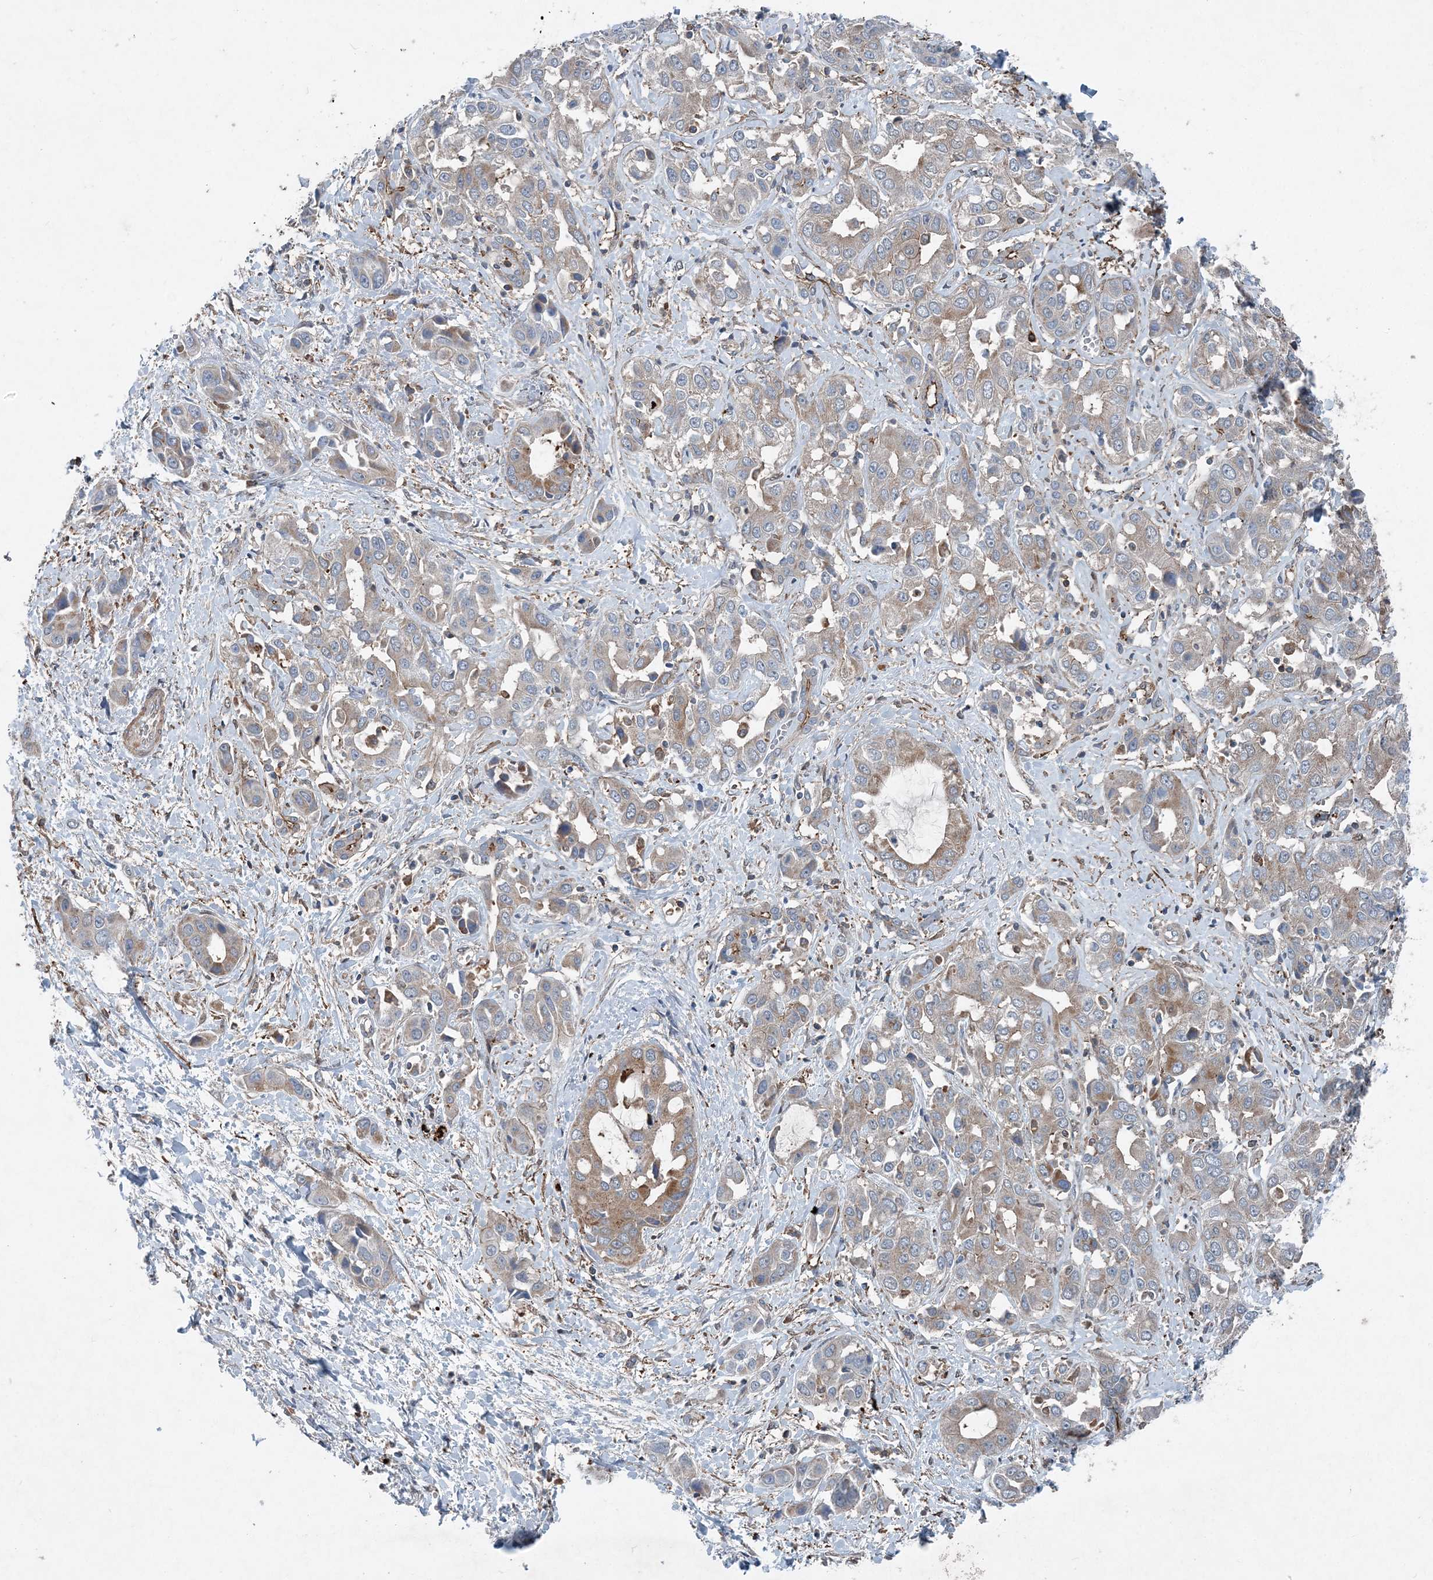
{"staining": {"intensity": "moderate", "quantity": "<25%", "location": "cytoplasmic/membranous"}, "tissue": "liver cancer", "cell_type": "Tumor cells", "image_type": "cancer", "snomed": [{"axis": "morphology", "description": "Cholangiocarcinoma"}, {"axis": "topography", "description": "Liver"}], "caption": "Moderate cytoplasmic/membranous staining is appreciated in about <25% of tumor cells in liver cholangiocarcinoma.", "gene": "DGUOK", "patient": {"sex": "female", "age": 52}}